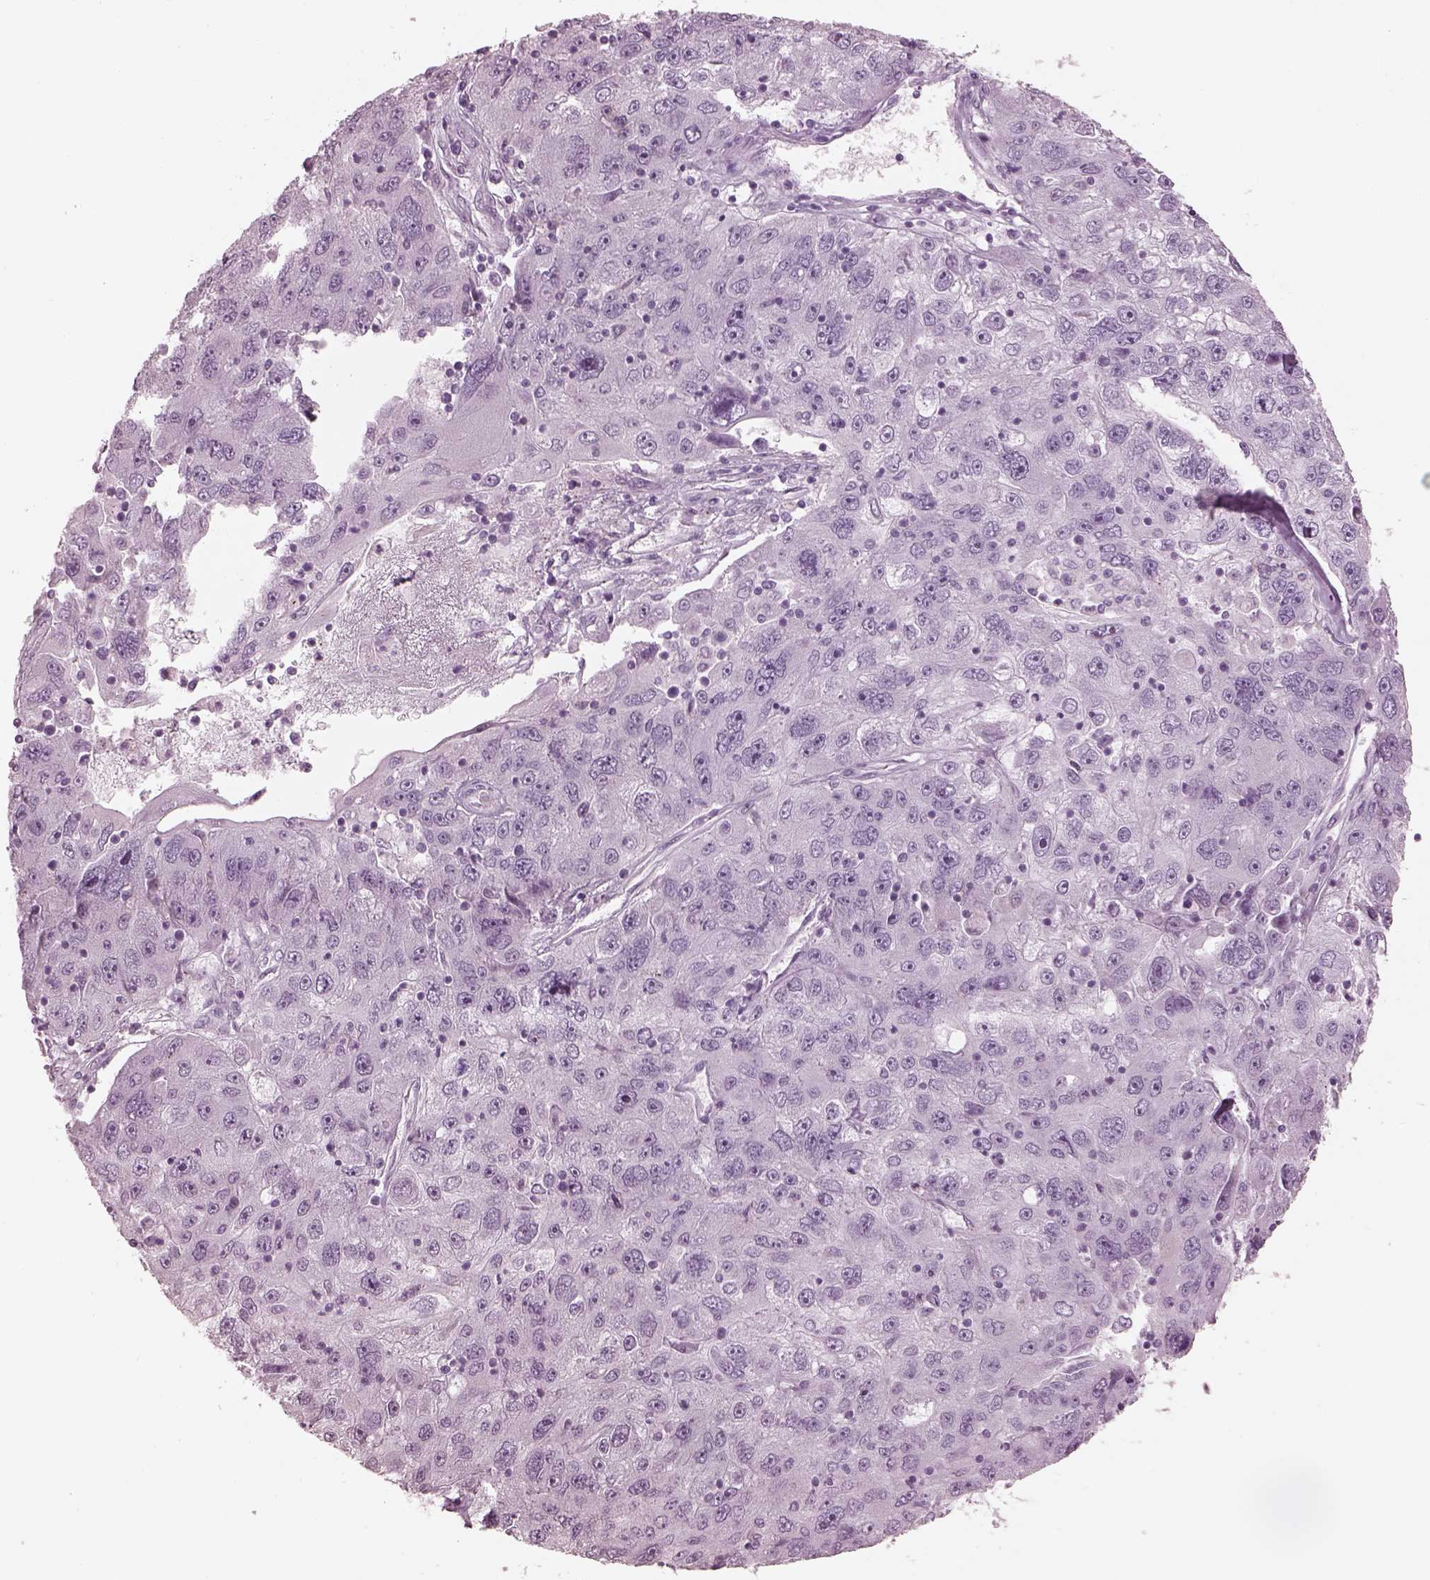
{"staining": {"intensity": "negative", "quantity": "none", "location": "none"}, "tissue": "stomach cancer", "cell_type": "Tumor cells", "image_type": "cancer", "snomed": [{"axis": "morphology", "description": "Adenocarcinoma, NOS"}, {"axis": "topography", "description": "Stomach"}], "caption": "Tumor cells are negative for brown protein staining in stomach cancer (adenocarcinoma). (DAB (3,3'-diaminobenzidine) immunohistochemistry visualized using brightfield microscopy, high magnification).", "gene": "KRTAP24-1", "patient": {"sex": "male", "age": 56}}